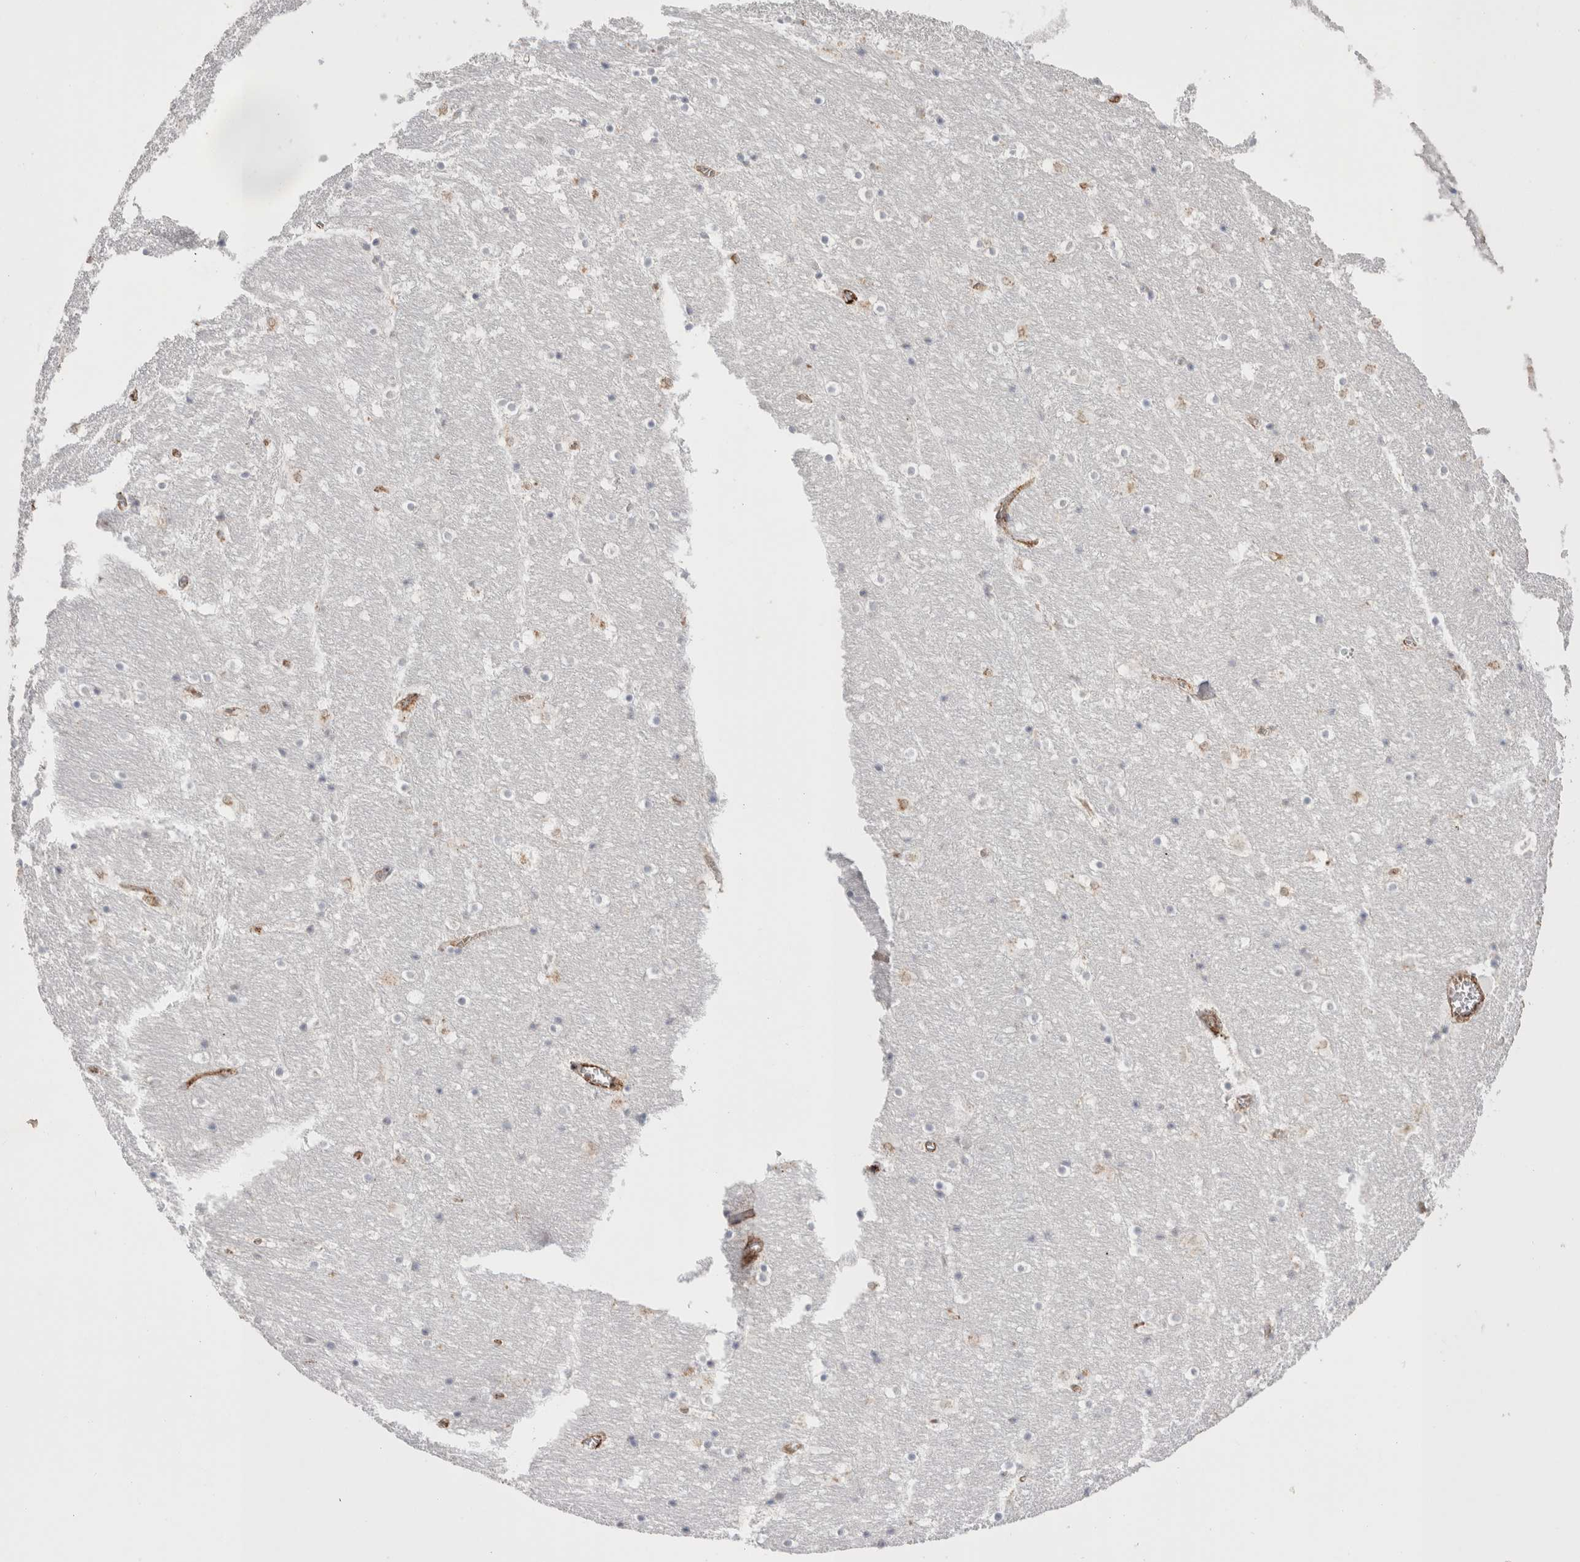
{"staining": {"intensity": "weak", "quantity": "<25%", "location": "cytoplasmic/membranous"}, "tissue": "hippocampus", "cell_type": "Glial cells", "image_type": "normal", "snomed": [{"axis": "morphology", "description": "Normal tissue, NOS"}, {"axis": "topography", "description": "Hippocampus"}], "caption": "The image shows no significant expression in glial cells of hippocampus. (Stains: DAB (3,3'-diaminobenzidine) immunohistochemistry with hematoxylin counter stain, Microscopy: brightfield microscopy at high magnification).", "gene": "CNPY4", "patient": {"sex": "male", "age": 45}}